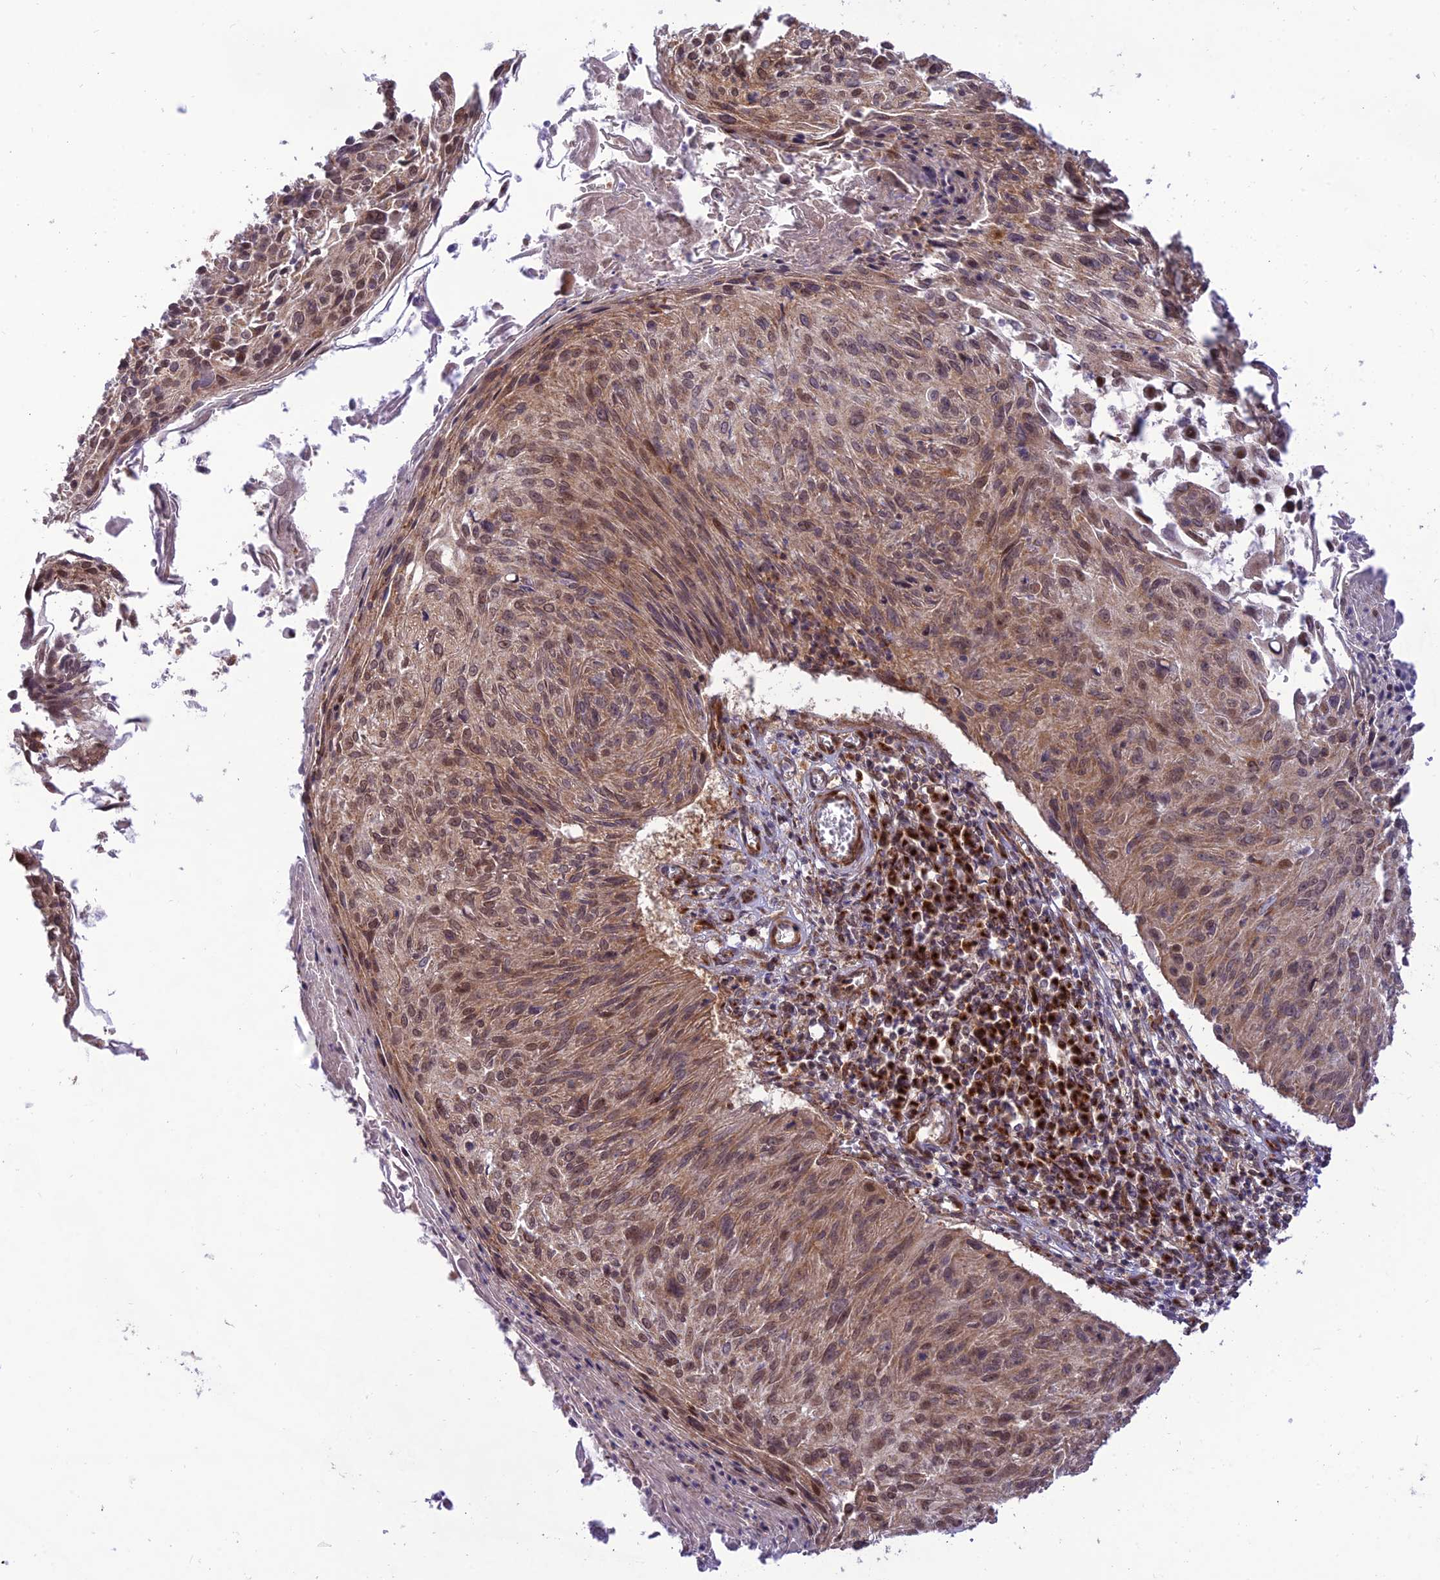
{"staining": {"intensity": "moderate", "quantity": ">75%", "location": "cytoplasmic/membranous,nuclear"}, "tissue": "cervical cancer", "cell_type": "Tumor cells", "image_type": "cancer", "snomed": [{"axis": "morphology", "description": "Squamous cell carcinoma, NOS"}, {"axis": "topography", "description": "Cervix"}], "caption": "This histopathology image demonstrates cervical squamous cell carcinoma stained with IHC to label a protein in brown. The cytoplasmic/membranous and nuclear of tumor cells show moderate positivity for the protein. Nuclei are counter-stained blue.", "gene": "GOLGA3", "patient": {"sex": "female", "age": 51}}